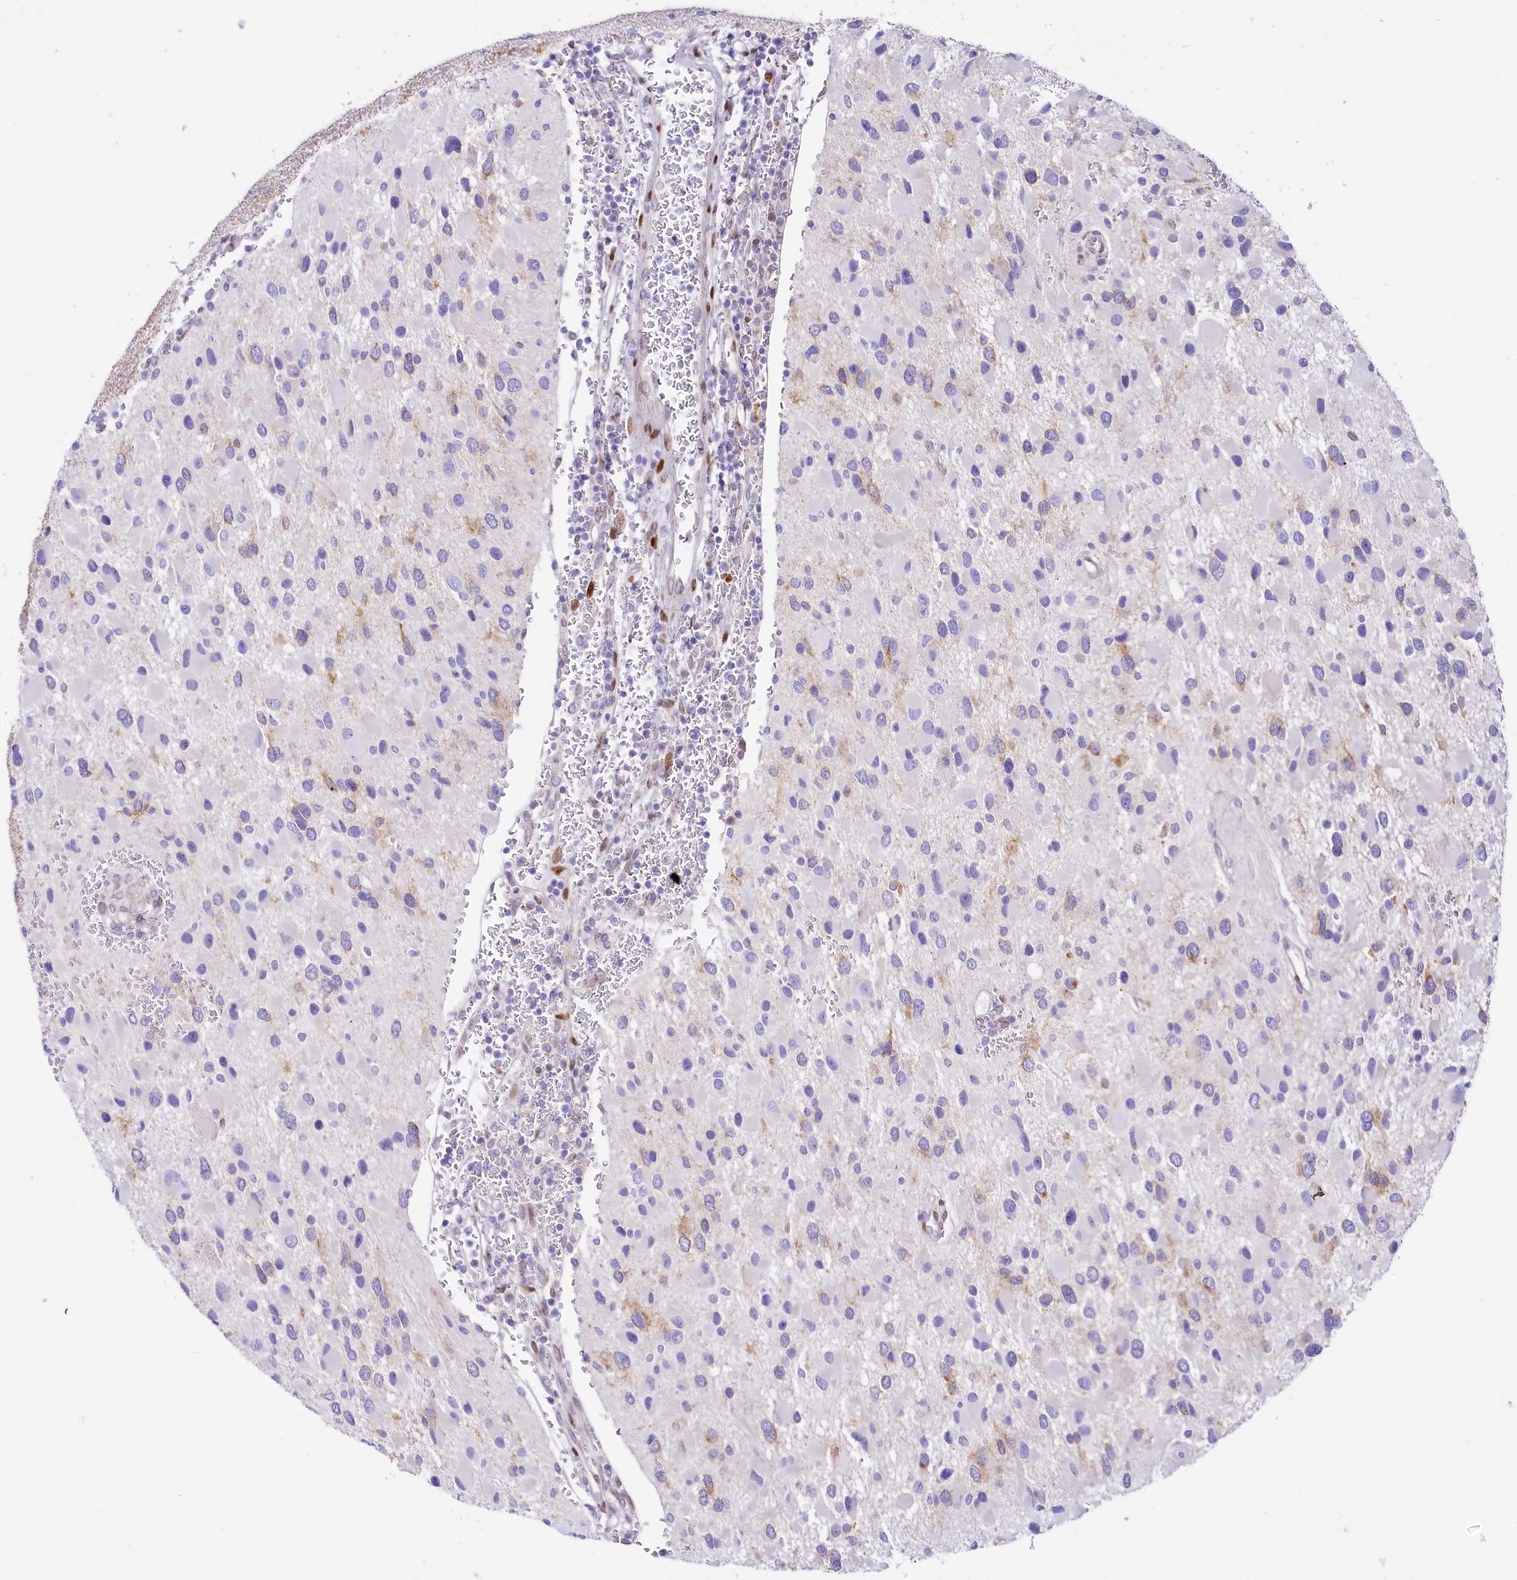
{"staining": {"intensity": "negative", "quantity": "none", "location": "none"}, "tissue": "glioma", "cell_type": "Tumor cells", "image_type": "cancer", "snomed": [{"axis": "morphology", "description": "Glioma, malignant, High grade"}, {"axis": "topography", "description": "Brain"}], "caption": "Glioma stained for a protein using IHC exhibits no staining tumor cells.", "gene": "PPIP5K2", "patient": {"sex": "male", "age": 53}}